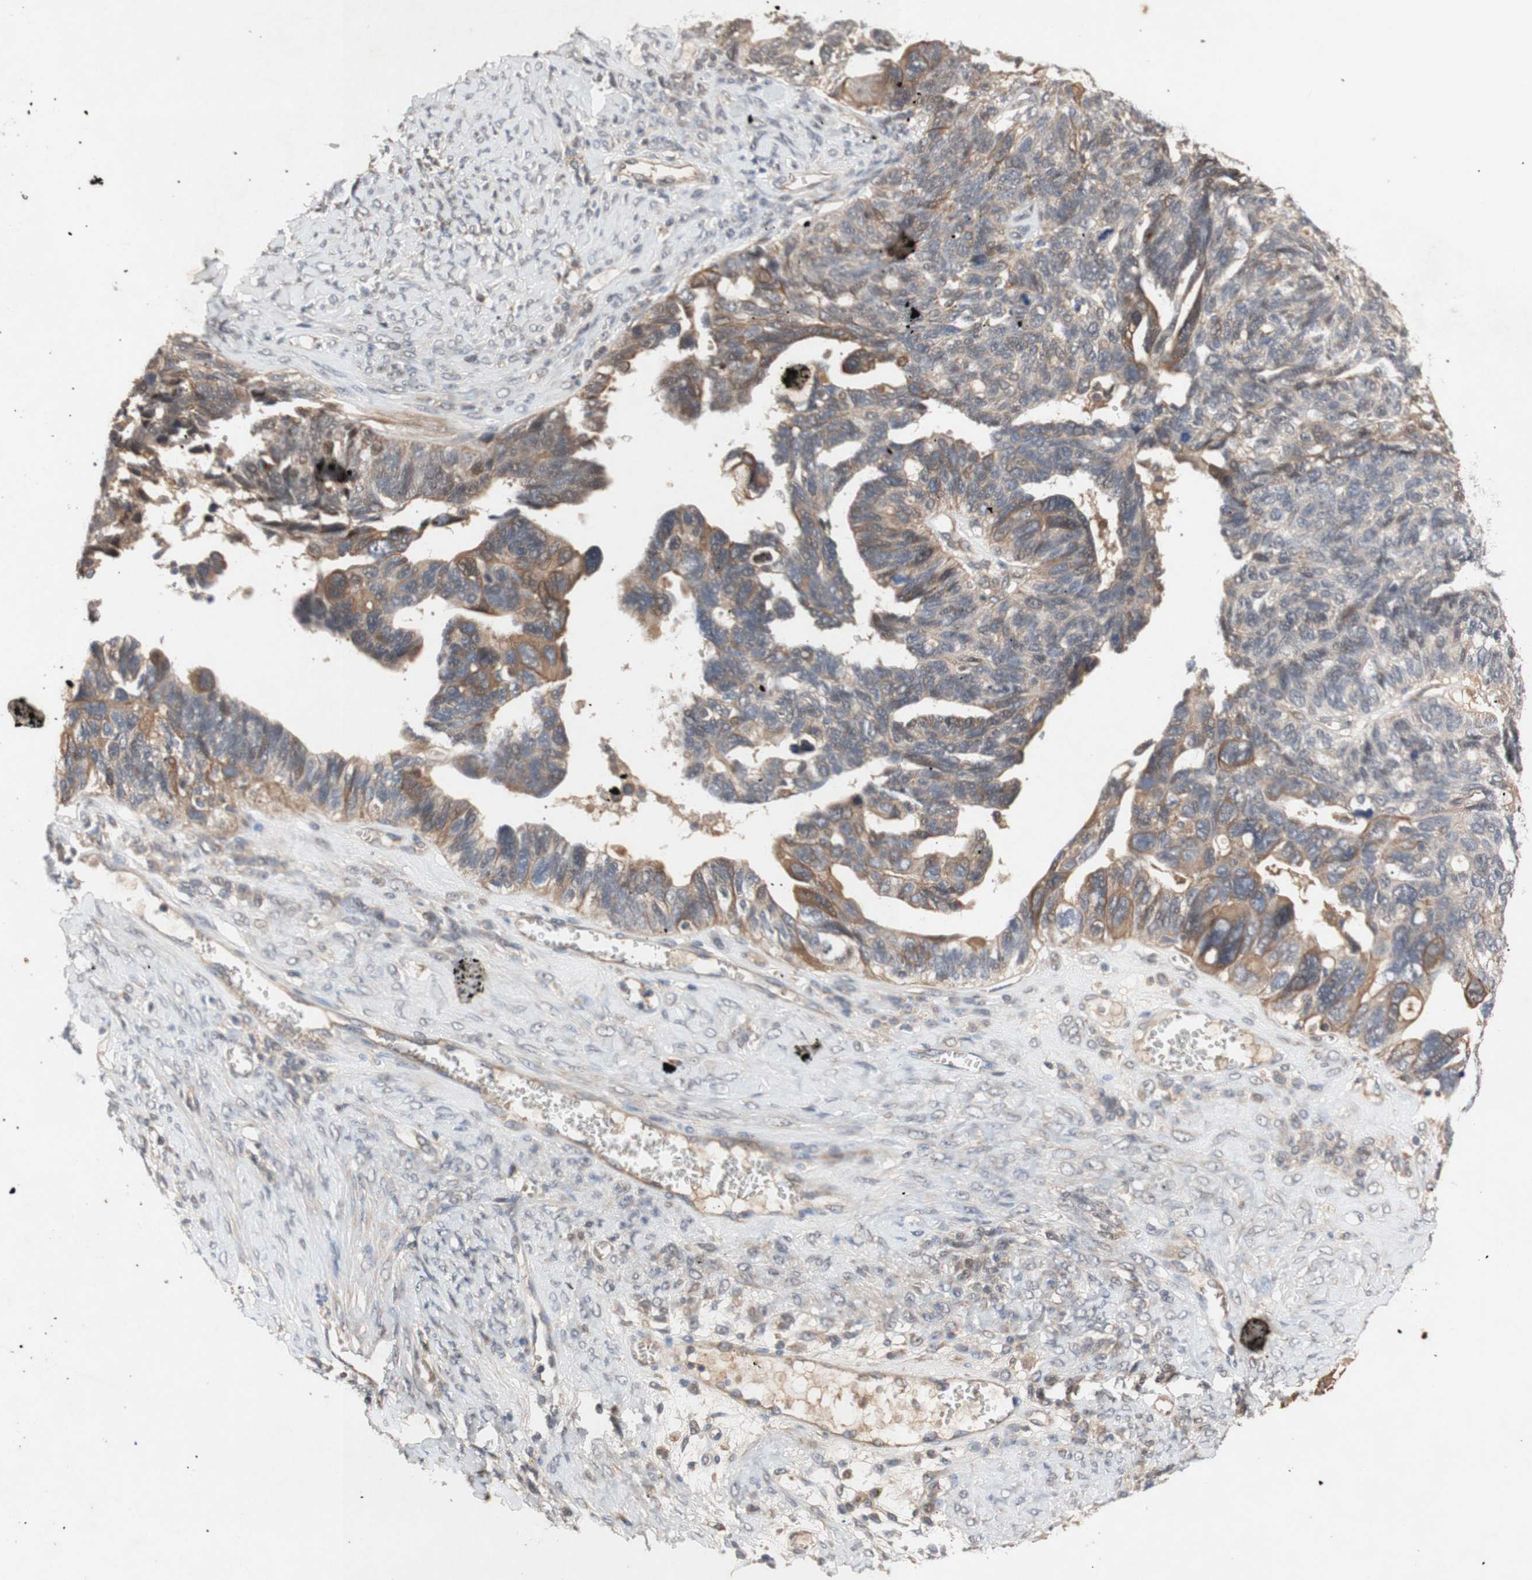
{"staining": {"intensity": "moderate", "quantity": "25%-75%", "location": "cytoplasmic/membranous"}, "tissue": "ovarian cancer", "cell_type": "Tumor cells", "image_type": "cancer", "snomed": [{"axis": "morphology", "description": "Cystadenocarcinoma, serous, NOS"}, {"axis": "topography", "description": "Ovary"}], "caption": "This is an image of IHC staining of ovarian cancer, which shows moderate positivity in the cytoplasmic/membranous of tumor cells.", "gene": "PKN1", "patient": {"sex": "female", "age": 79}}